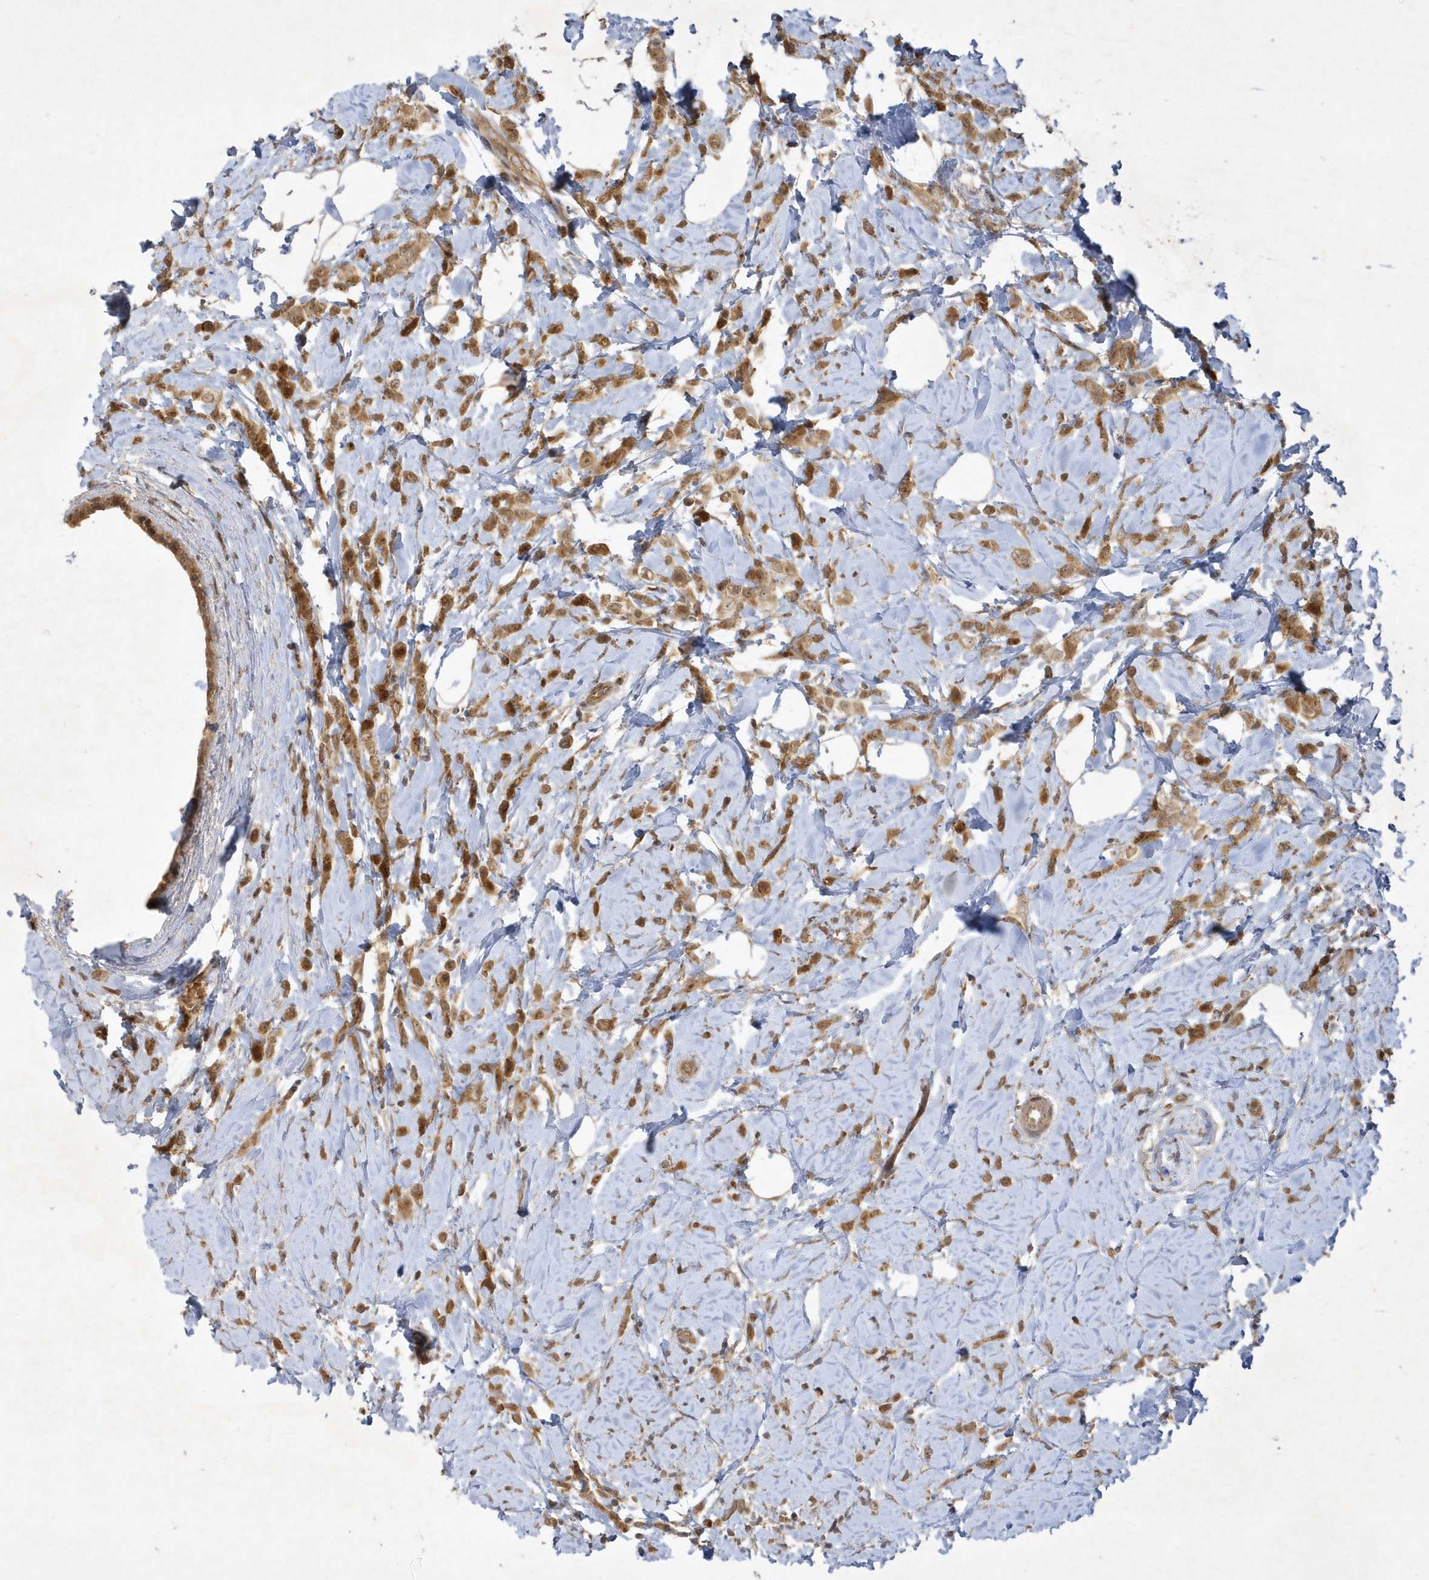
{"staining": {"intensity": "moderate", "quantity": ">75%", "location": "cytoplasmic/membranous,nuclear"}, "tissue": "breast cancer", "cell_type": "Tumor cells", "image_type": "cancer", "snomed": [{"axis": "morphology", "description": "Lobular carcinoma"}, {"axis": "topography", "description": "Breast"}], "caption": "Immunohistochemical staining of human breast cancer (lobular carcinoma) displays medium levels of moderate cytoplasmic/membranous and nuclear positivity in approximately >75% of tumor cells.", "gene": "NAF1", "patient": {"sex": "female", "age": 47}}